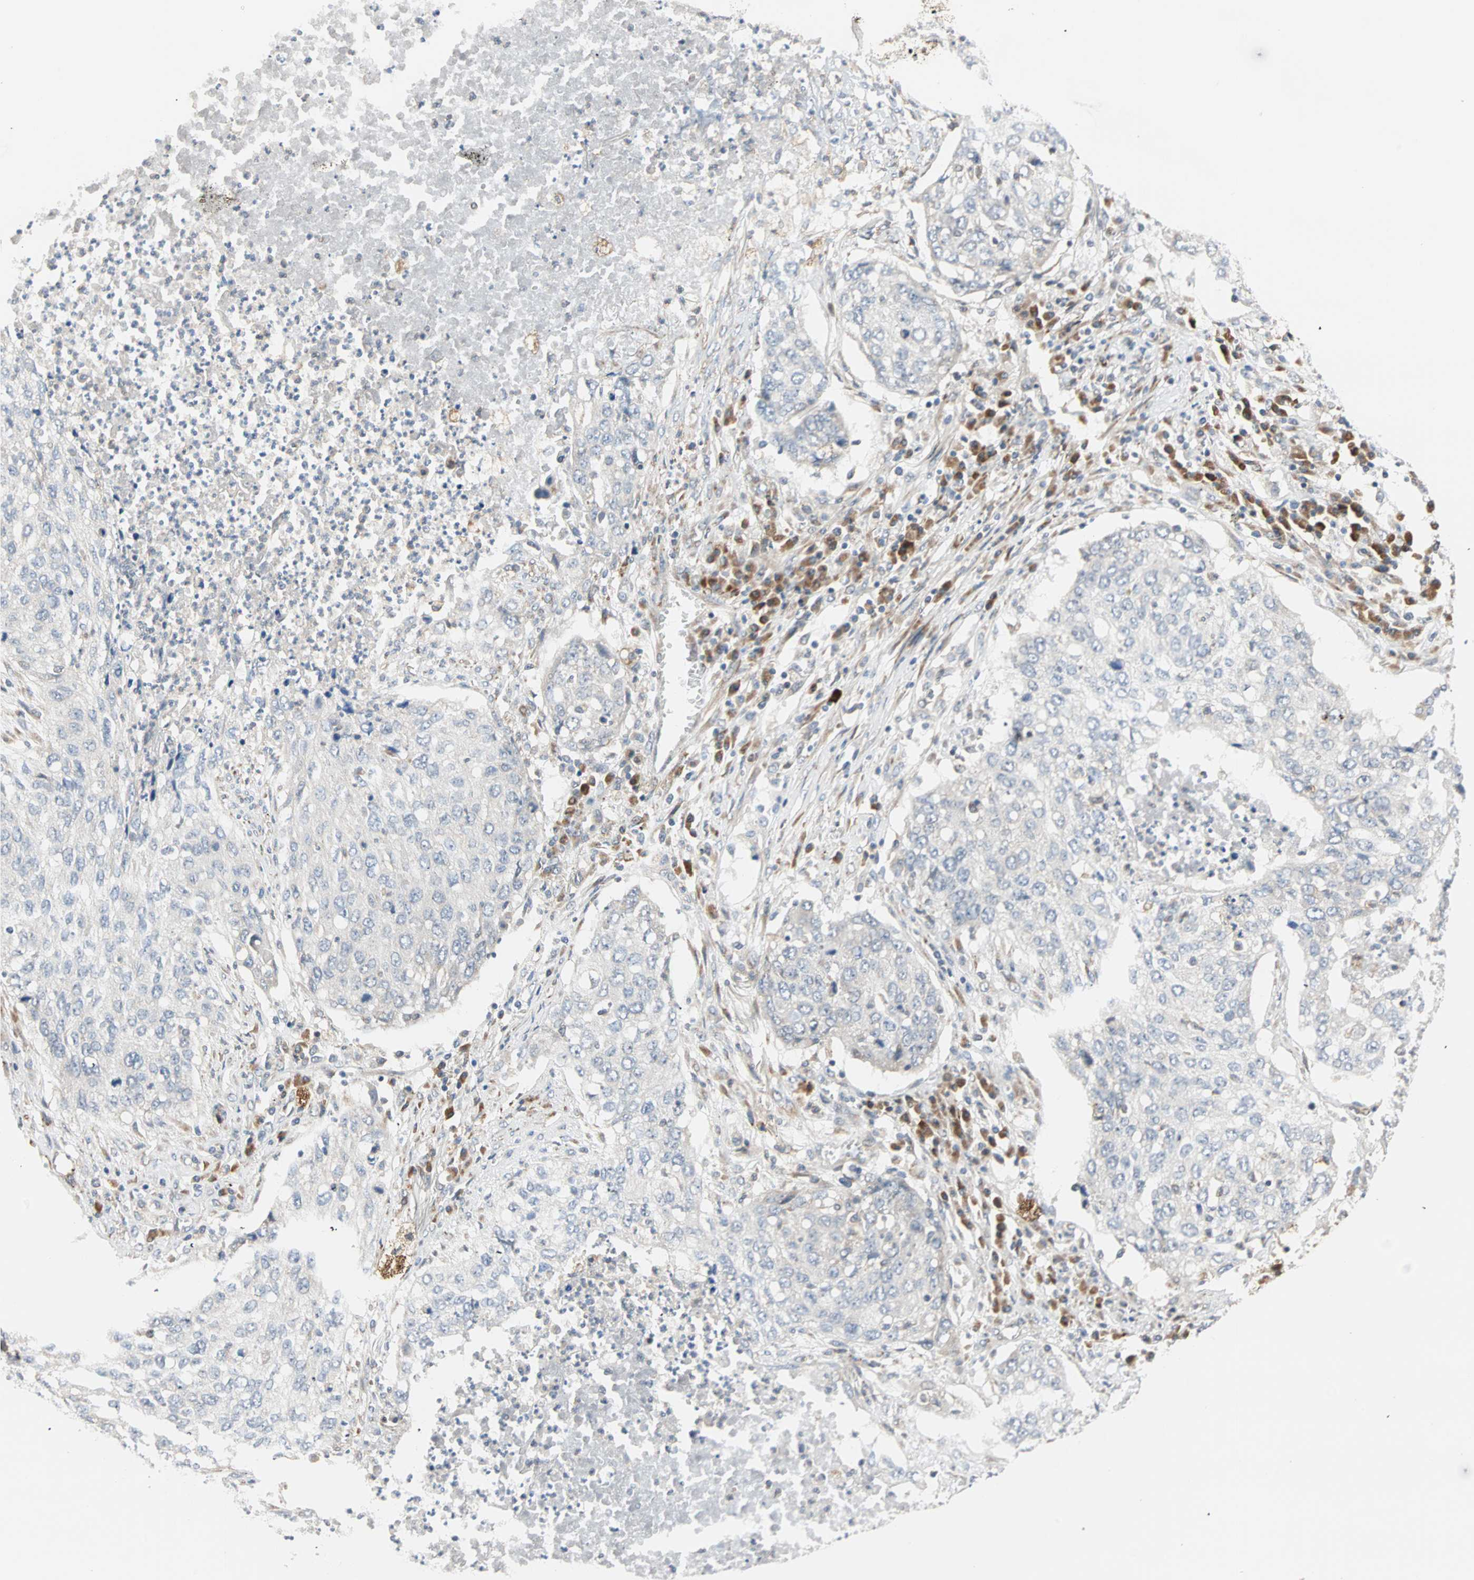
{"staining": {"intensity": "negative", "quantity": "none", "location": "none"}, "tissue": "lung cancer", "cell_type": "Tumor cells", "image_type": "cancer", "snomed": [{"axis": "morphology", "description": "Squamous cell carcinoma, NOS"}, {"axis": "topography", "description": "Lung"}], "caption": "This is a micrograph of immunohistochemistry (IHC) staining of squamous cell carcinoma (lung), which shows no expression in tumor cells.", "gene": "SAR1A", "patient": {"sex": "female", "age": 63}}